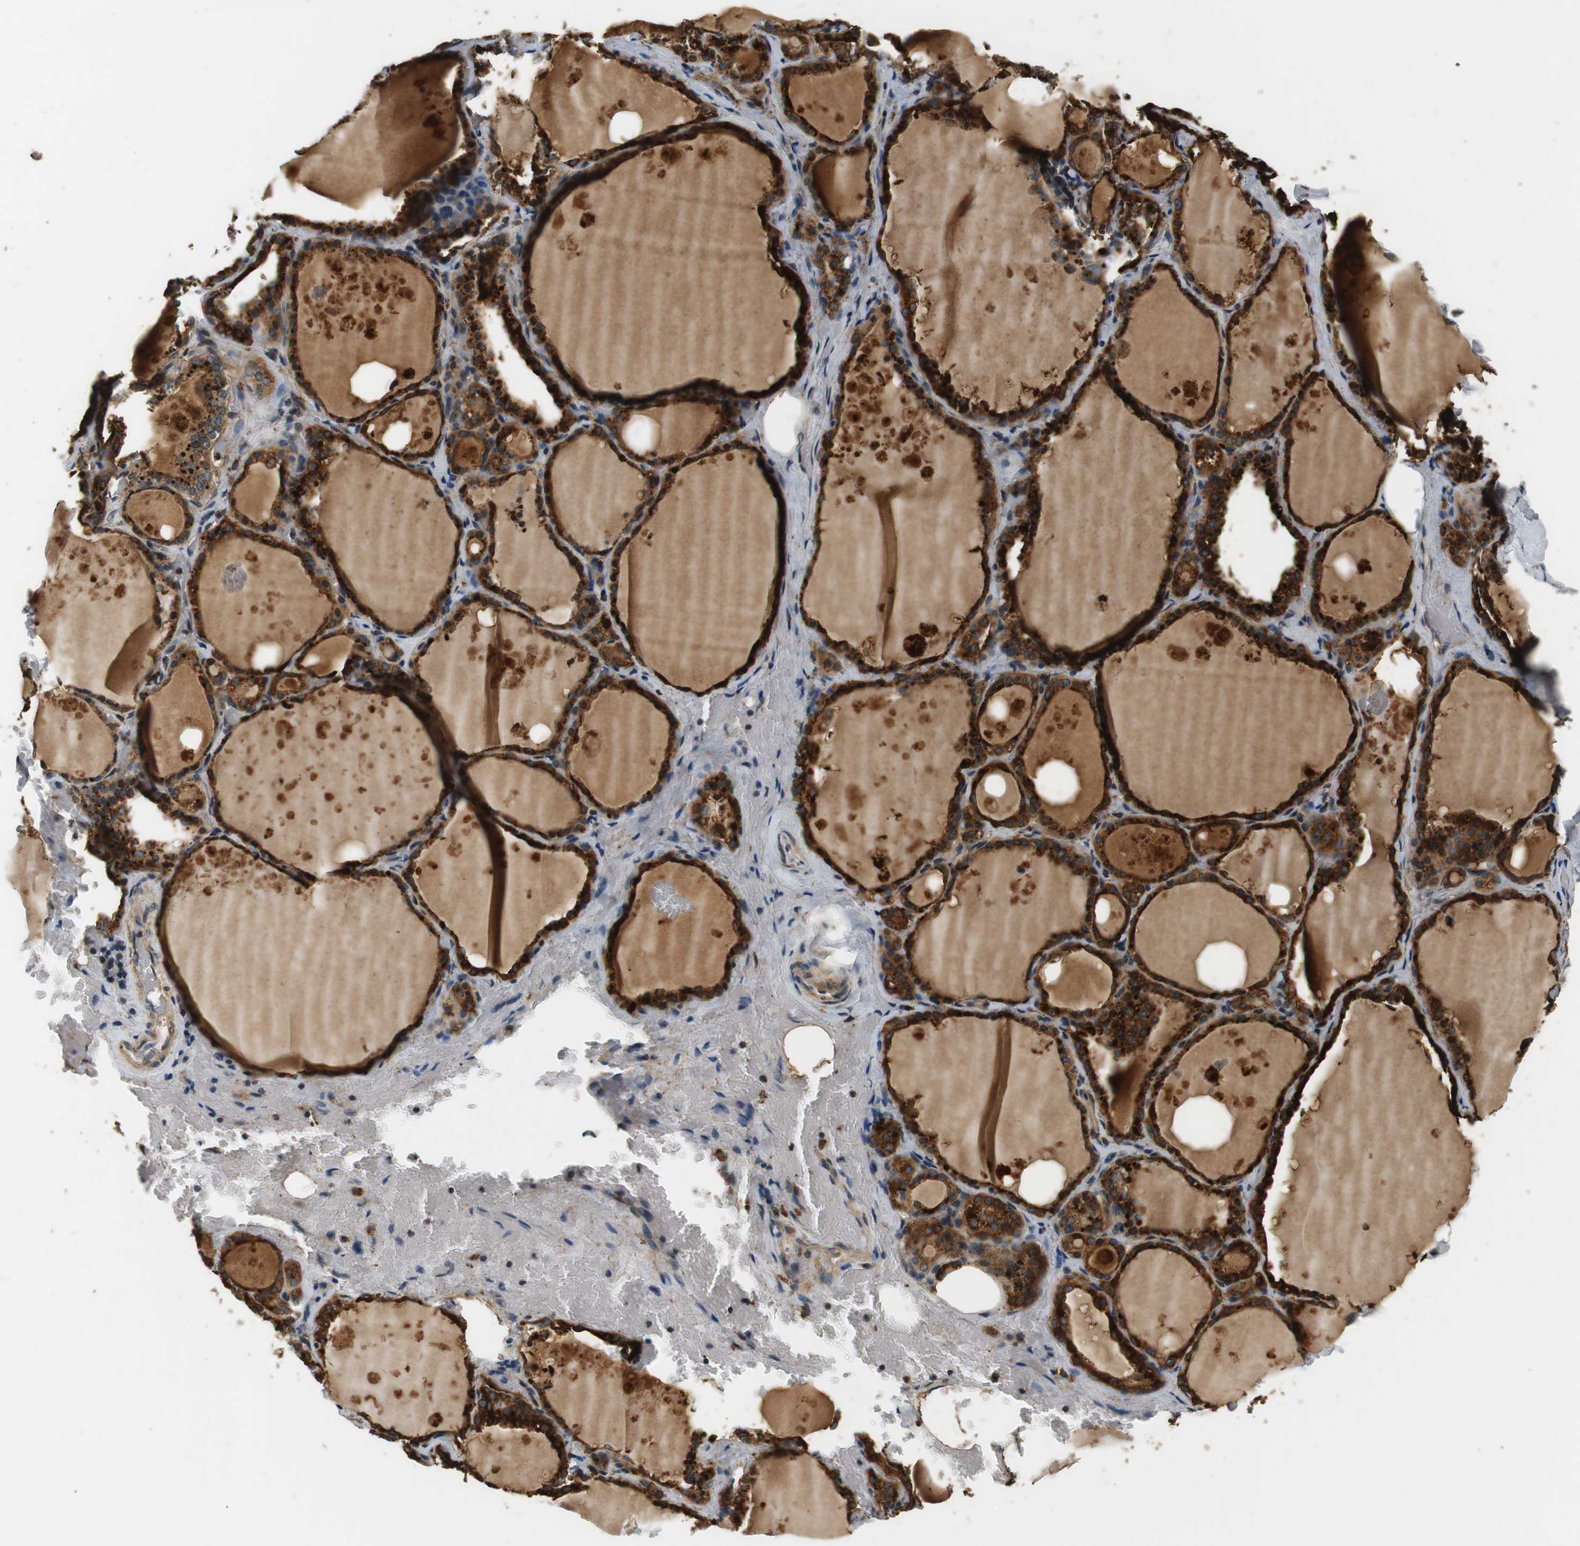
{"staining": {"intensity": "strong", "quantity": ">75%", "location": "cytoplasmic/membranous"}, "tissue": "thyroid gland", "cell_type": "Glandular cells", "image_type": "normal", "snomed": [{"axis": "morphology", "description": "Normal tissue, NOS"}, {"axis": "topography", "description": "Thyroid gland"}], "caption": "Protein expression analysis of normal thyroid gland exhibits strong cytoplasmic/membranous expression in about >75% of glandular cells.", "gene": "TXNRD1", "patient": {"sex": "male", "age": 61}}